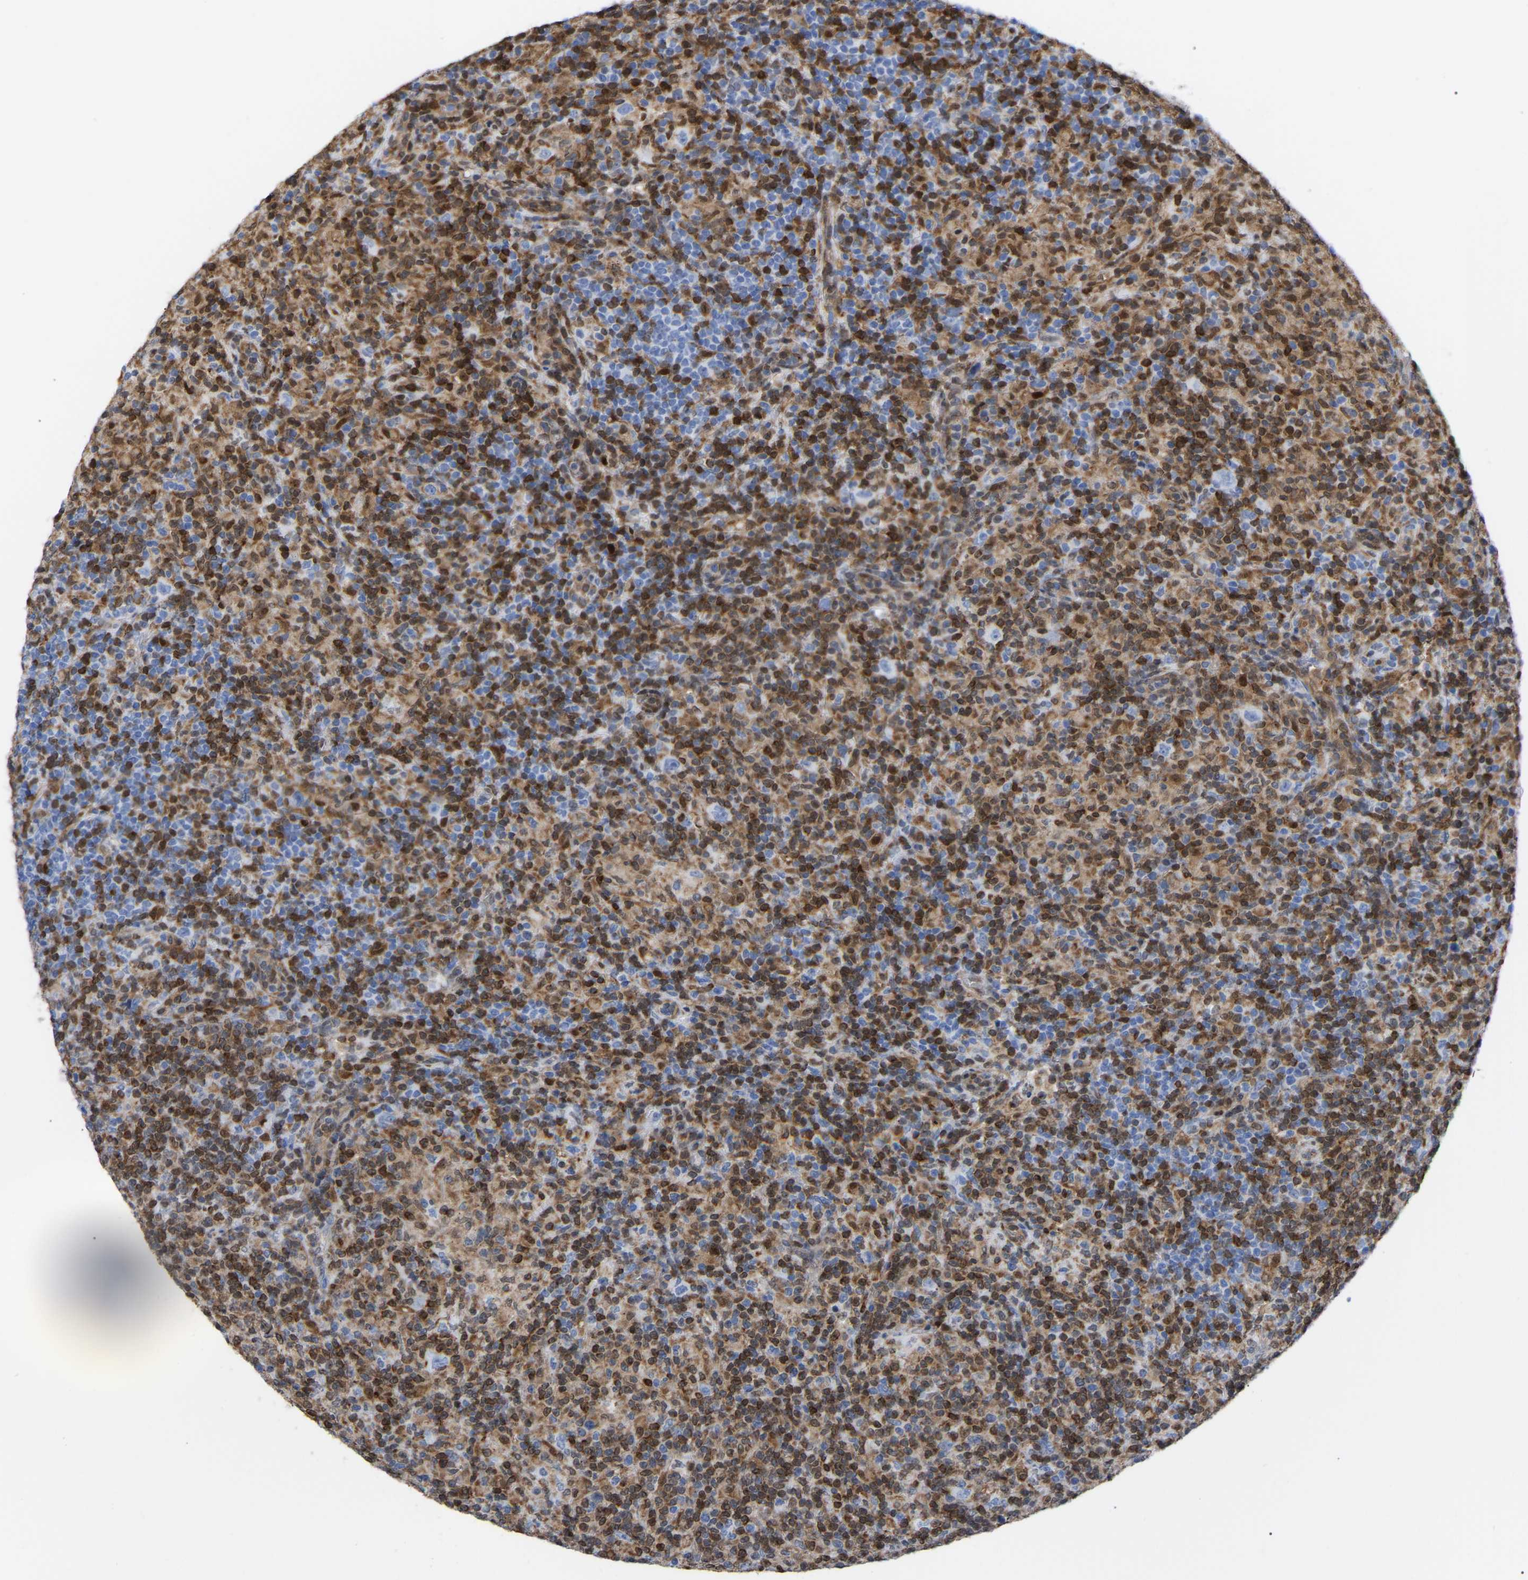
{"staining": {"intensity": "negative", "quantity": "none", "location": "none"}, "tissue": "lymphoma", "cell_type": "Tumor cells", "image_type": "cancer", "snomed": [{"axis": "morphology", "description": "Hodgkin's disease, NOS"}, {"axis": "topography", "description": "Lymph node"}], "caption": "DAB immunohistochemical staining of human Hodgkin's disease reveals no significant positivity in tumor cells. (Stains: DAB (3,3'-diaminobenzidine) immunohistochemistry with hematoxylin counter stain, Microscopy: brightfield microscopy at high magnification).", "gene": "GIMAP4", "patient": {"sex": "male", "age": 70}}